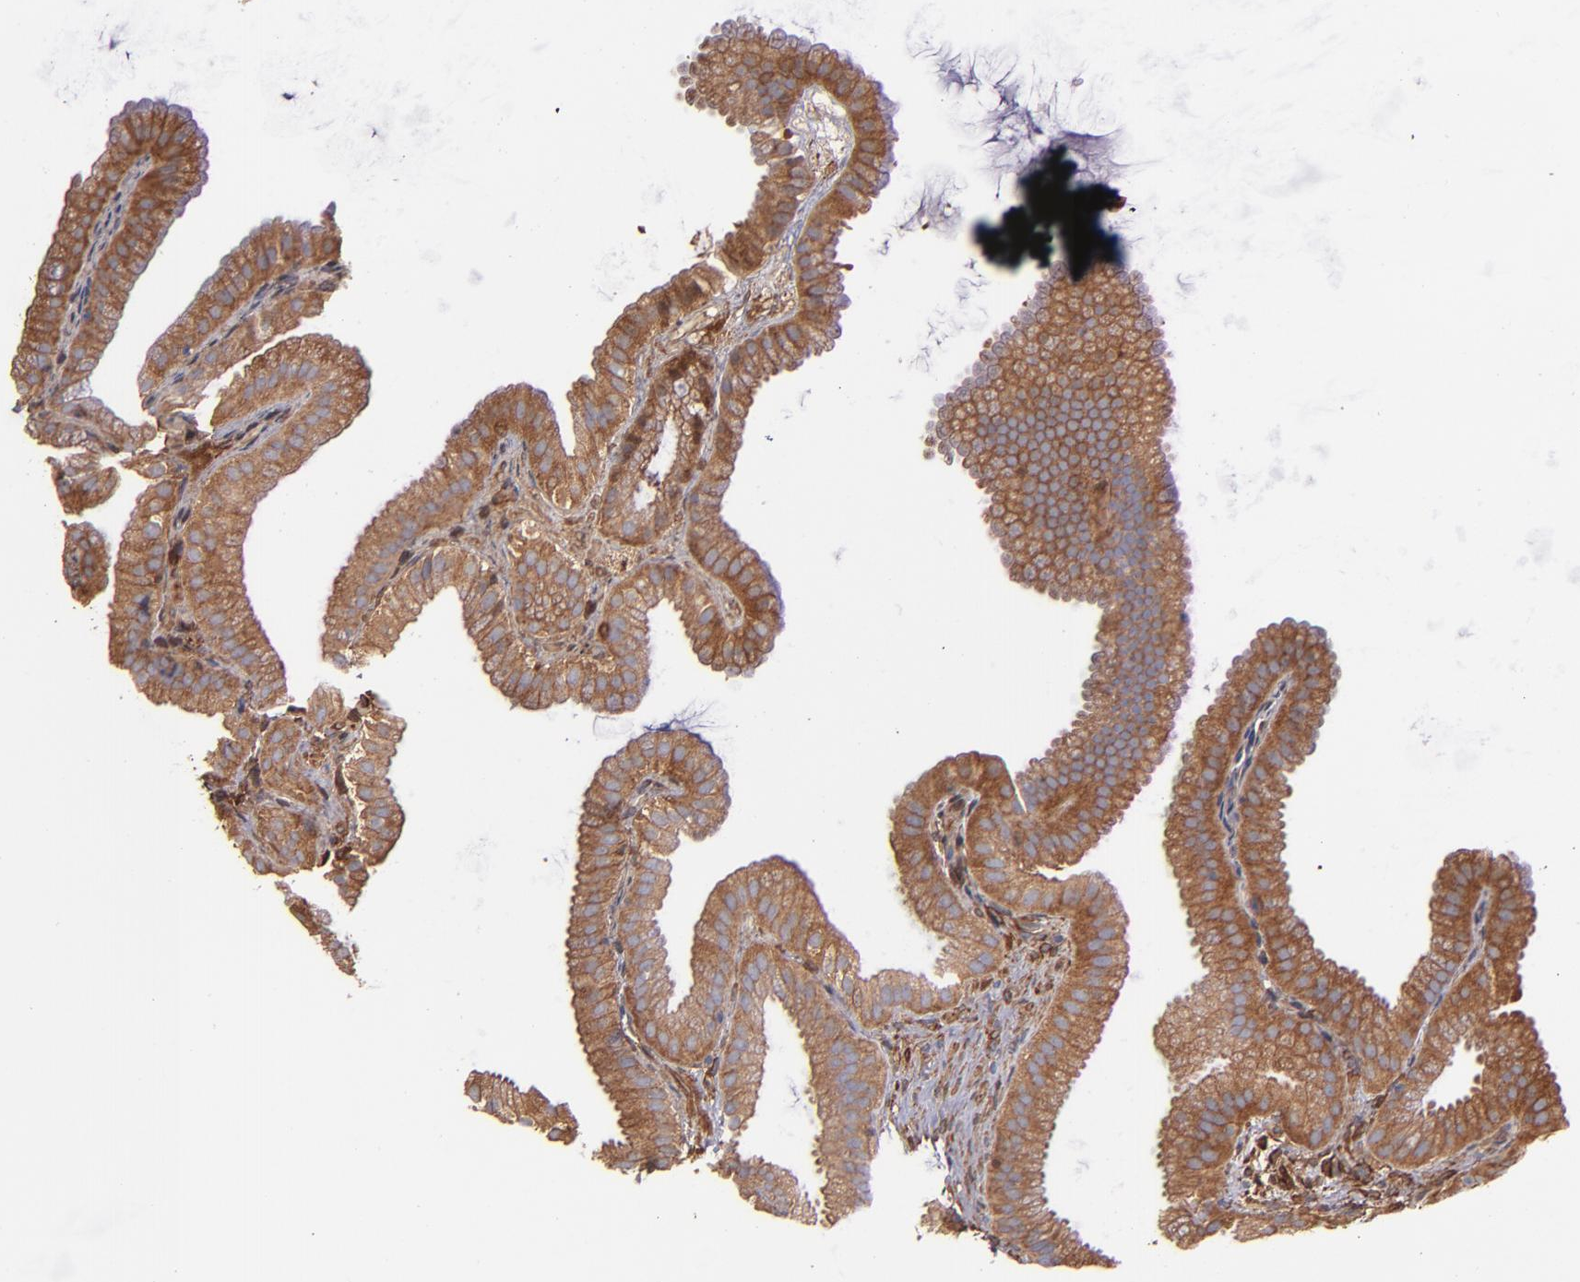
{"staining": {"intensity": "moderate", "quantity": ">75%", "location": "cytoplasmic/membranous"}, "tissue": "gallbladder", "cell_type": "Glandular cells", "image_type": "normal", "snomed": [{"axis": "morphology", "description": "Normal tissue, NOS"}, {"axis": "topography", "description": "Gallbladder"}], "caption": "IHC staining of unremarkable gallbladder, which shows medium levels of moderate cytoplasmic/membranous staining in about >75% of glandular cells indicating moderate cytoplasmic/membranous protein staining. The staining was performed using DAB (3,3'-diaminobenzidine) (brown) for protein detection and nuclei were counterstained in hematoxylin (blue).", "gene": "VCL", "patient": {"sex": "female", "age": 63}}